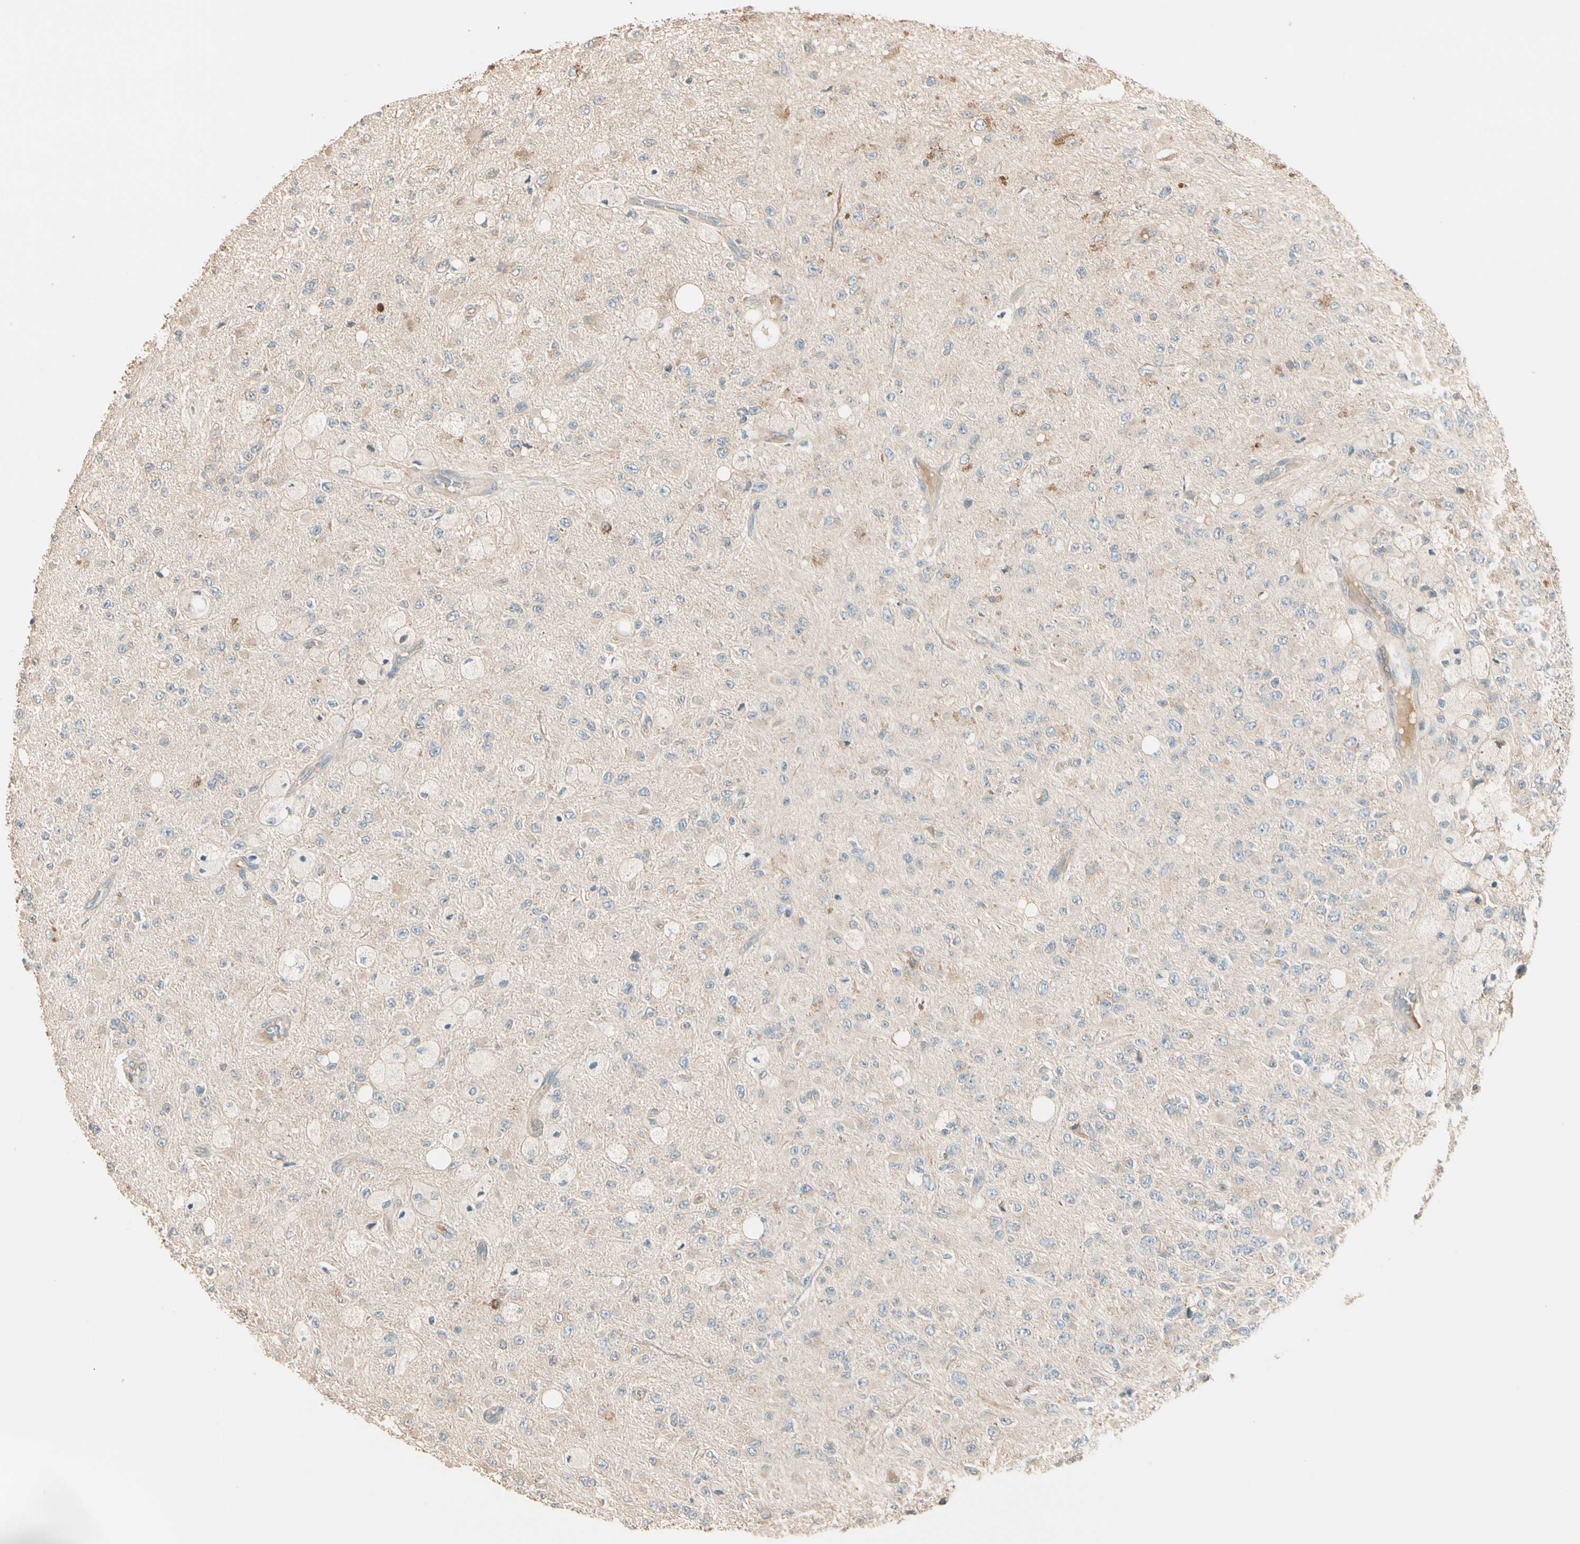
{"staining": {"intensity": "weak", "quantity": ">75%", "location": "cytoplasmic/membranous"}, "tissue": "glioma", "cell_type": "Tumor cells", "image_type": "cancer", "snomed": [{"axis": "morphology", "description": "Glioma, malignant, High grade"}, {"axis": "topography", "description": "pancreas cauda"}], "caption": "DAB immunohistochemical staining of human malignant glioma (high-grade) displays weak cytoplasmic/membranous protein expression in about >75% of tumor cells.", "gene": "TNFRSF21", "patient": {"sex": "male", "age": 60}}